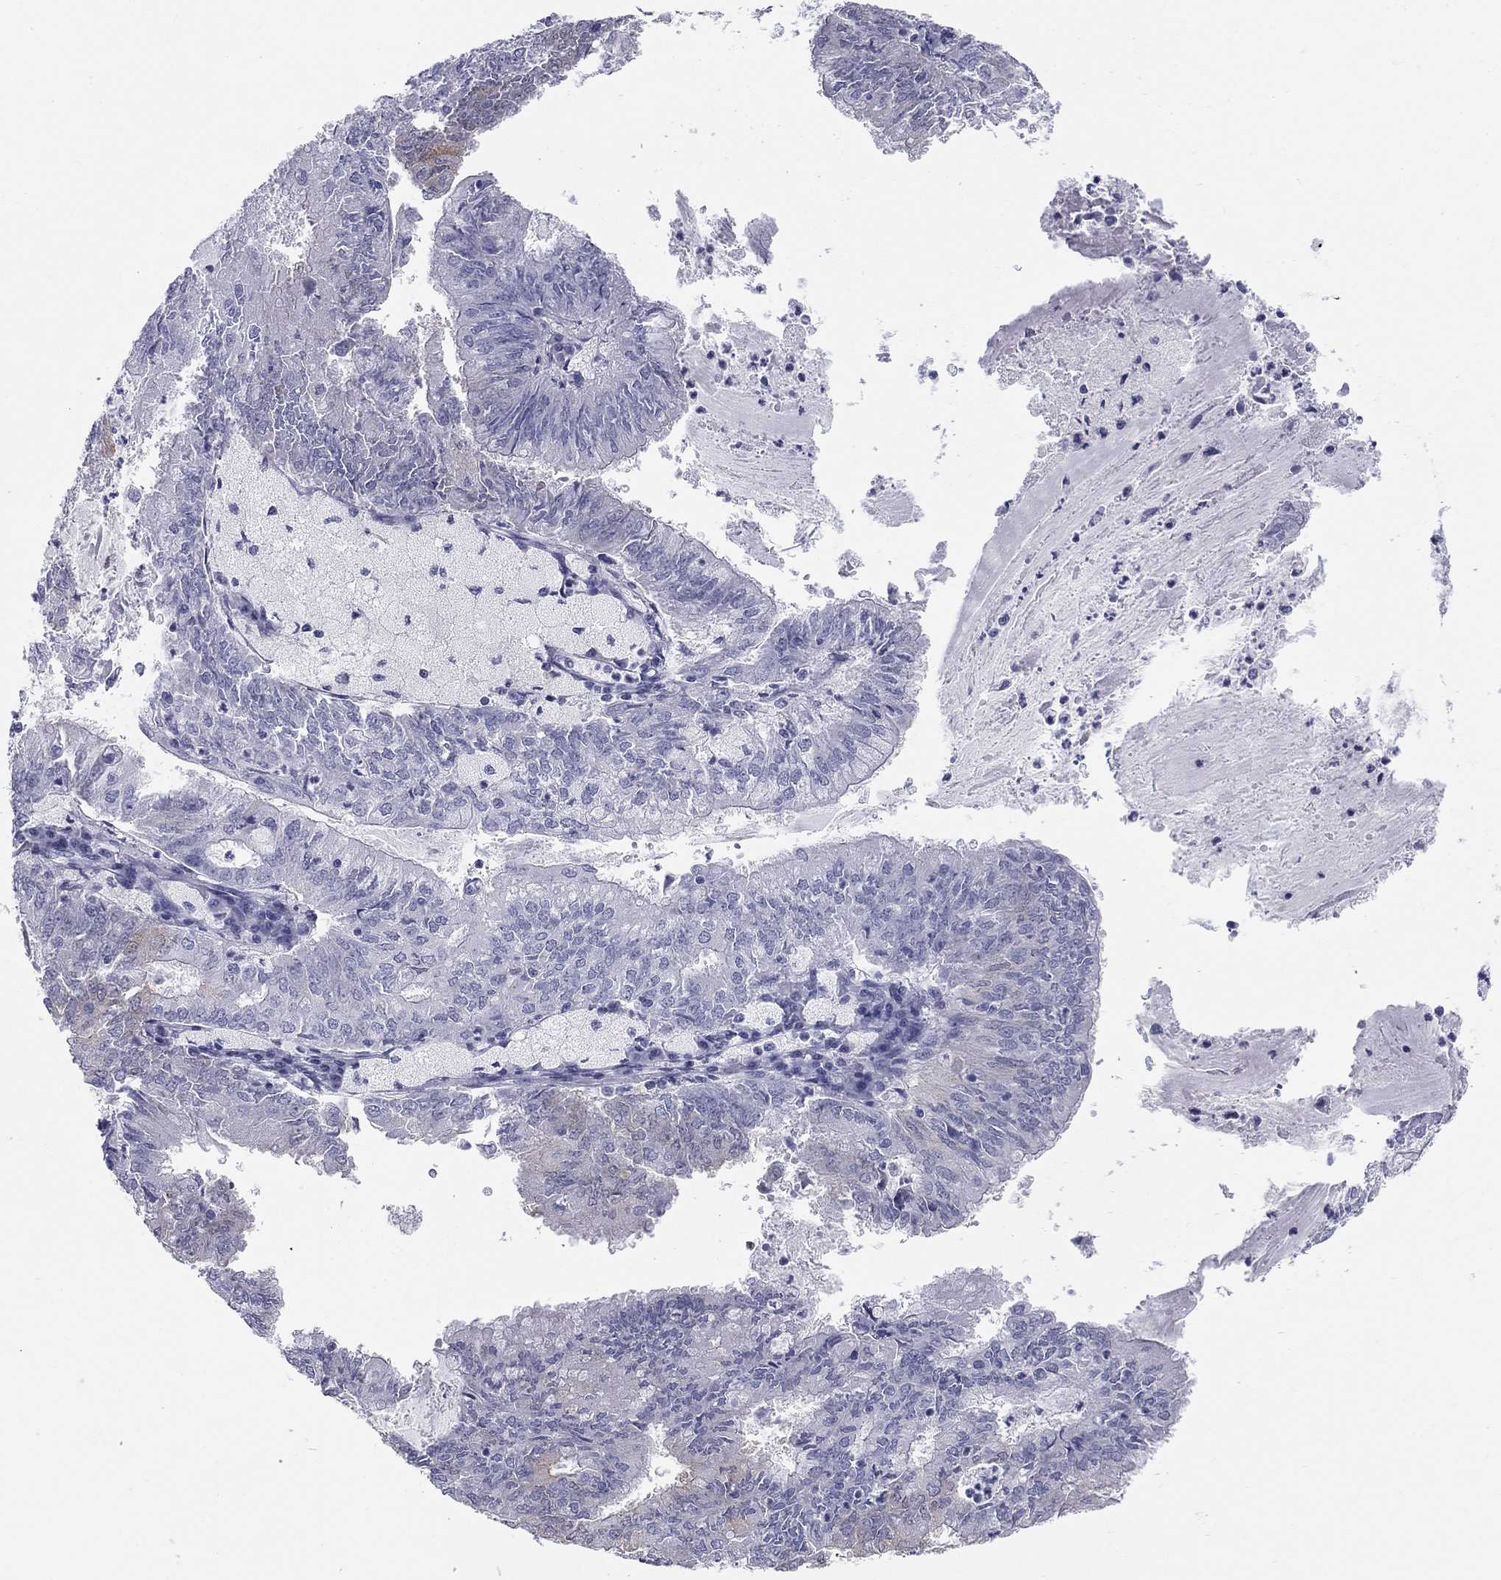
{"staining": {"intensity": "negative", "quantity": "none", "location": "none"}, "tissue": "endometrial cancer", "cell_type": "Tumor cells", "image_type": "cancer", "snomed": [{"axis": "morphology", "description": "Adenocarcinoma, NOS"}, {"axis": "topography", "description": "Endometrium"}], "caption": "A histopathology image of human endometrial adenocarcinoma is negative for staining in tumor cells. (Brightfield microscopy of DAB immunohistochemistry (IHC) at high magnification).", "gene": "SULT2B1", "patient": {"sex": "female", "age": 57}}